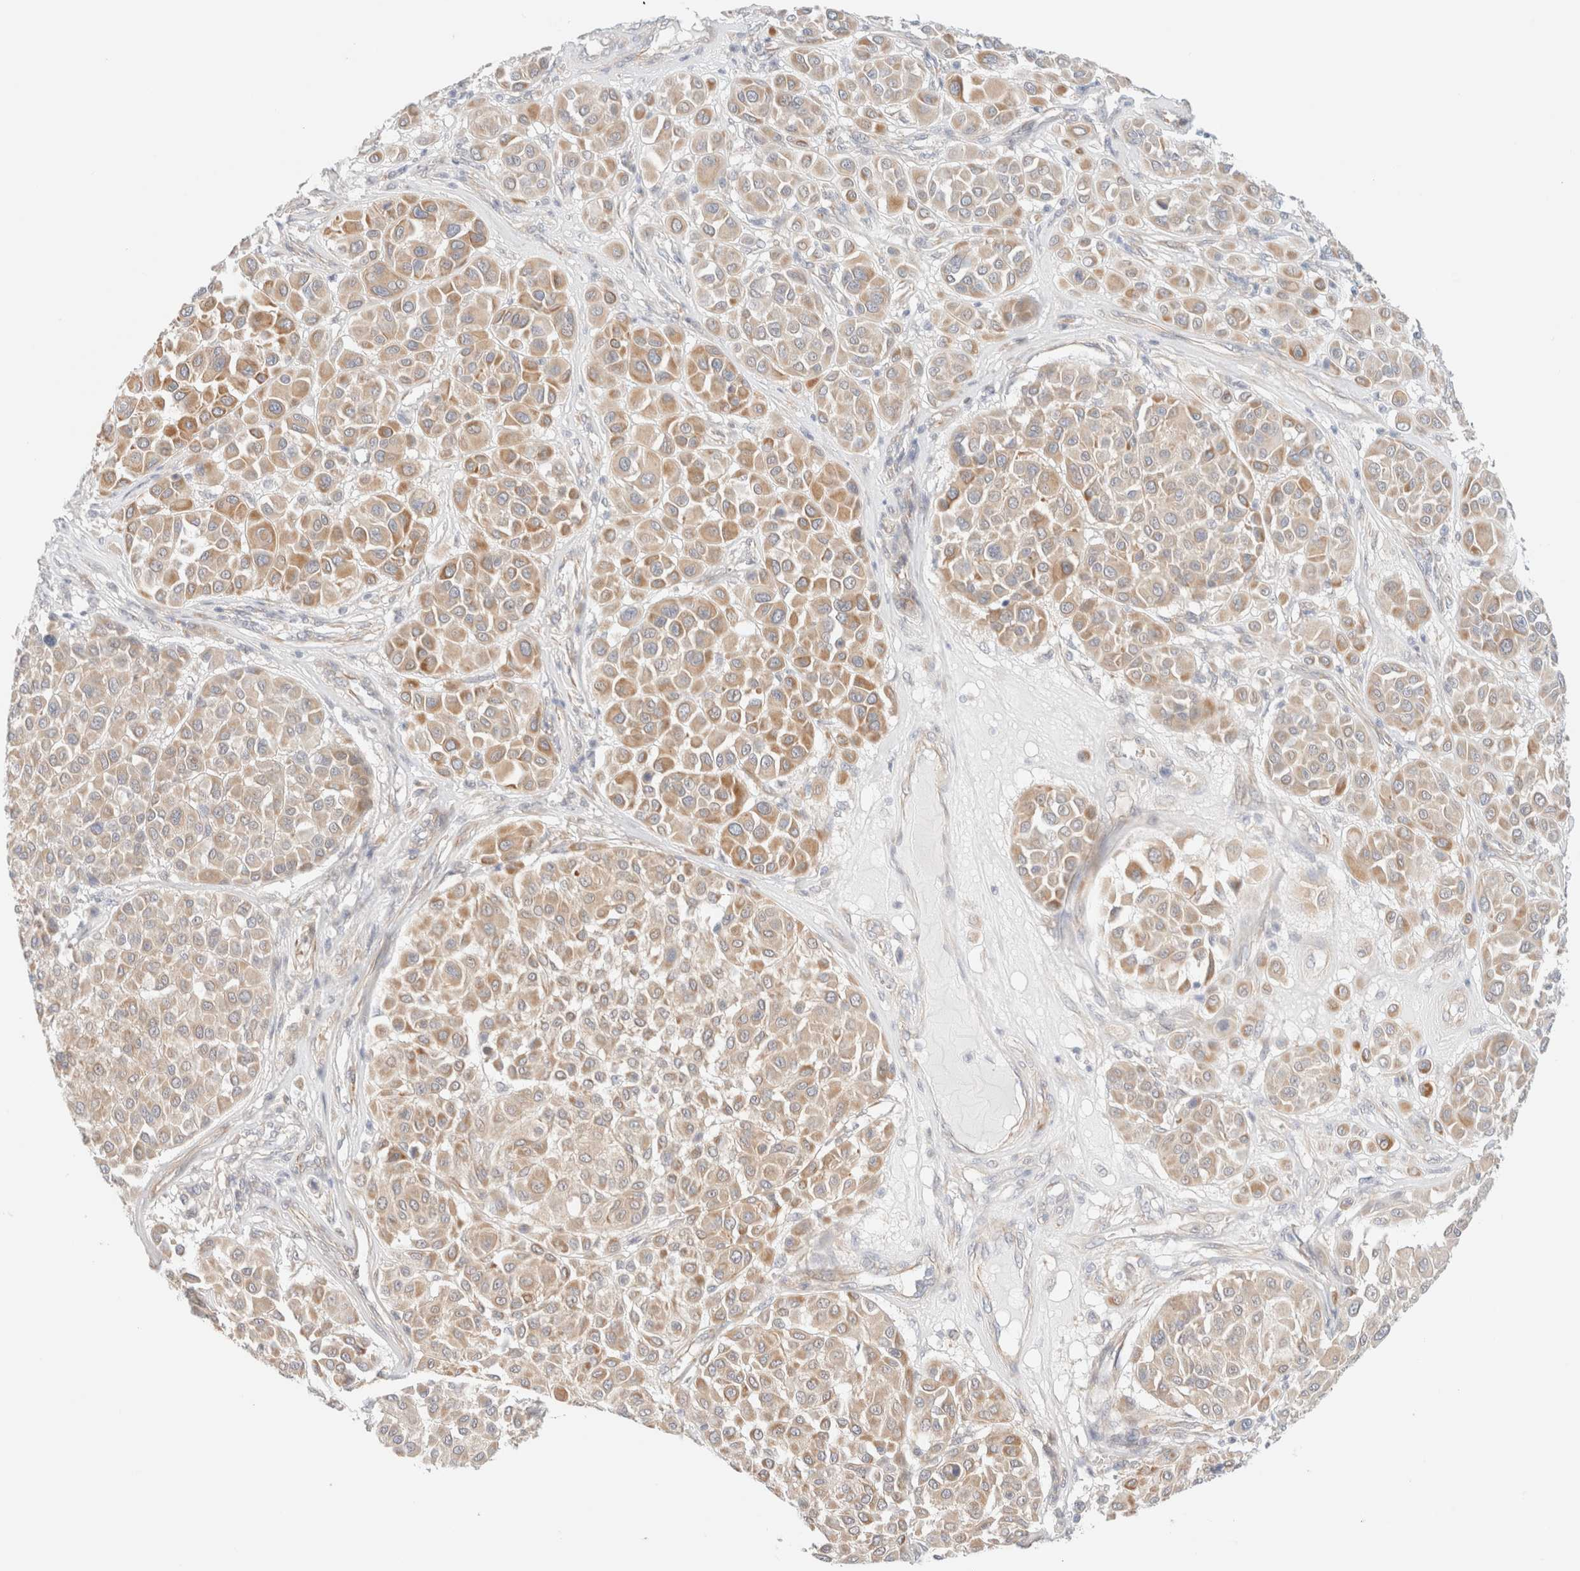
{"staining": {"intensity": "moderate", "quantity": ">75%", "location": "cytoplasmic/membranous"}, "tissue": "melanoma", "cell_type": "Tumor cells", "image_type": "cancer", "snomed": [{"axis": "morphology", "description": "Malignant melanoma, Metastatic site"}, {"axis": "topography", "description": "Soft tissue"}], "caption": "The immunohistochemical stain highlights moderate cytoplasmic/membranous positivity in tumor cells of malignant melanoma (metastatic site) tissue.", "gene": "UNC13B", "patient": {"sex": "male", "age": 41}}